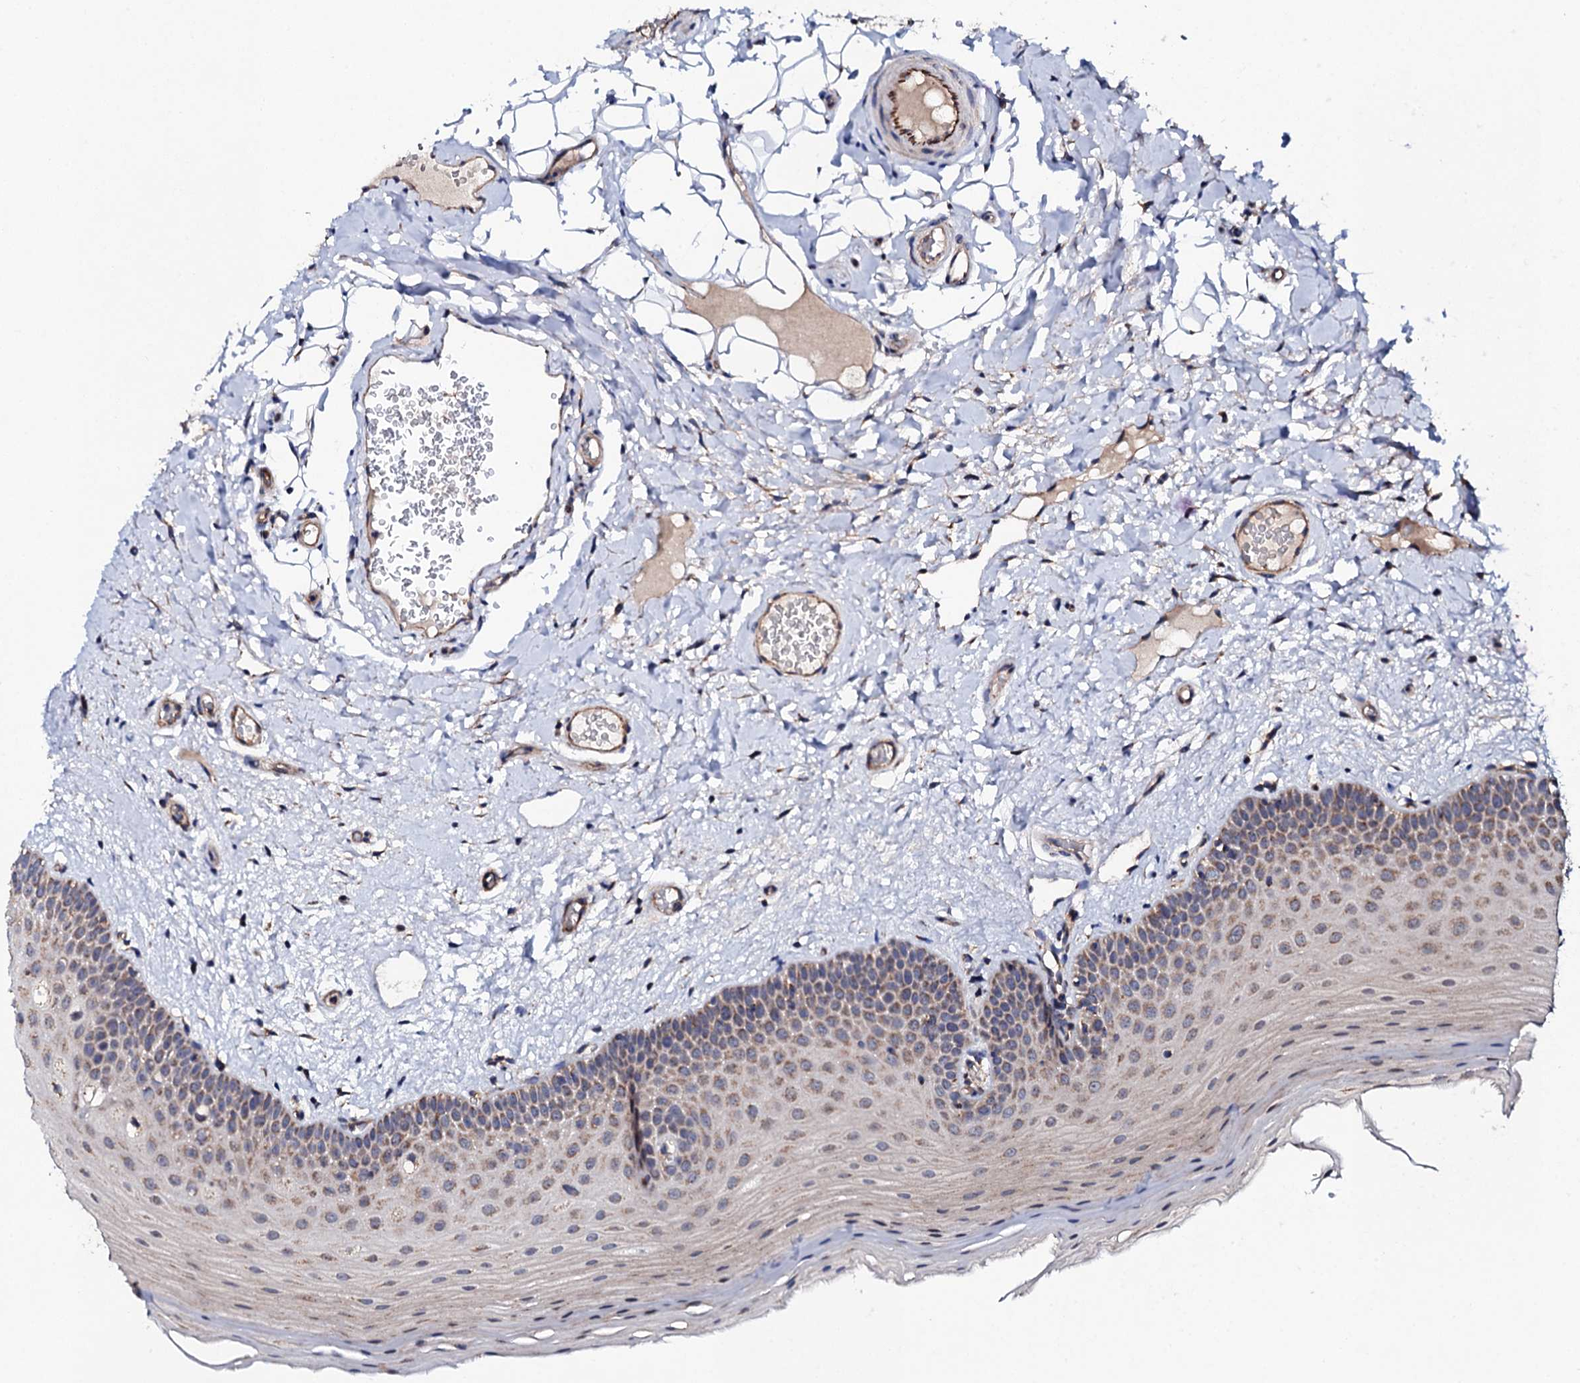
{"staining": {"intensity": "moderate", "quantity": ">75%", "location": "cytoplasmic/membranous"}, "tissue": "oral mucosa", "cell_type": "Squamous epithelial cells", "image_type": "normal", "snomed": [{"axis": "morphology", "description": "Normal tissue, NOS"}, {"axis": "topography", "description": "Oral tissue"}, {"axis": "topography", "description": "Tounge, NOS"}], "caption": "Approximately >75% of squamous epithelial cells in normal human oral mucosa display moderate cytoplasmic/membranous protein expression as visualized by brown immunohistochemical staining.", "gene": "MTIF3", "patient": {"sex": "male", "age": 47}}